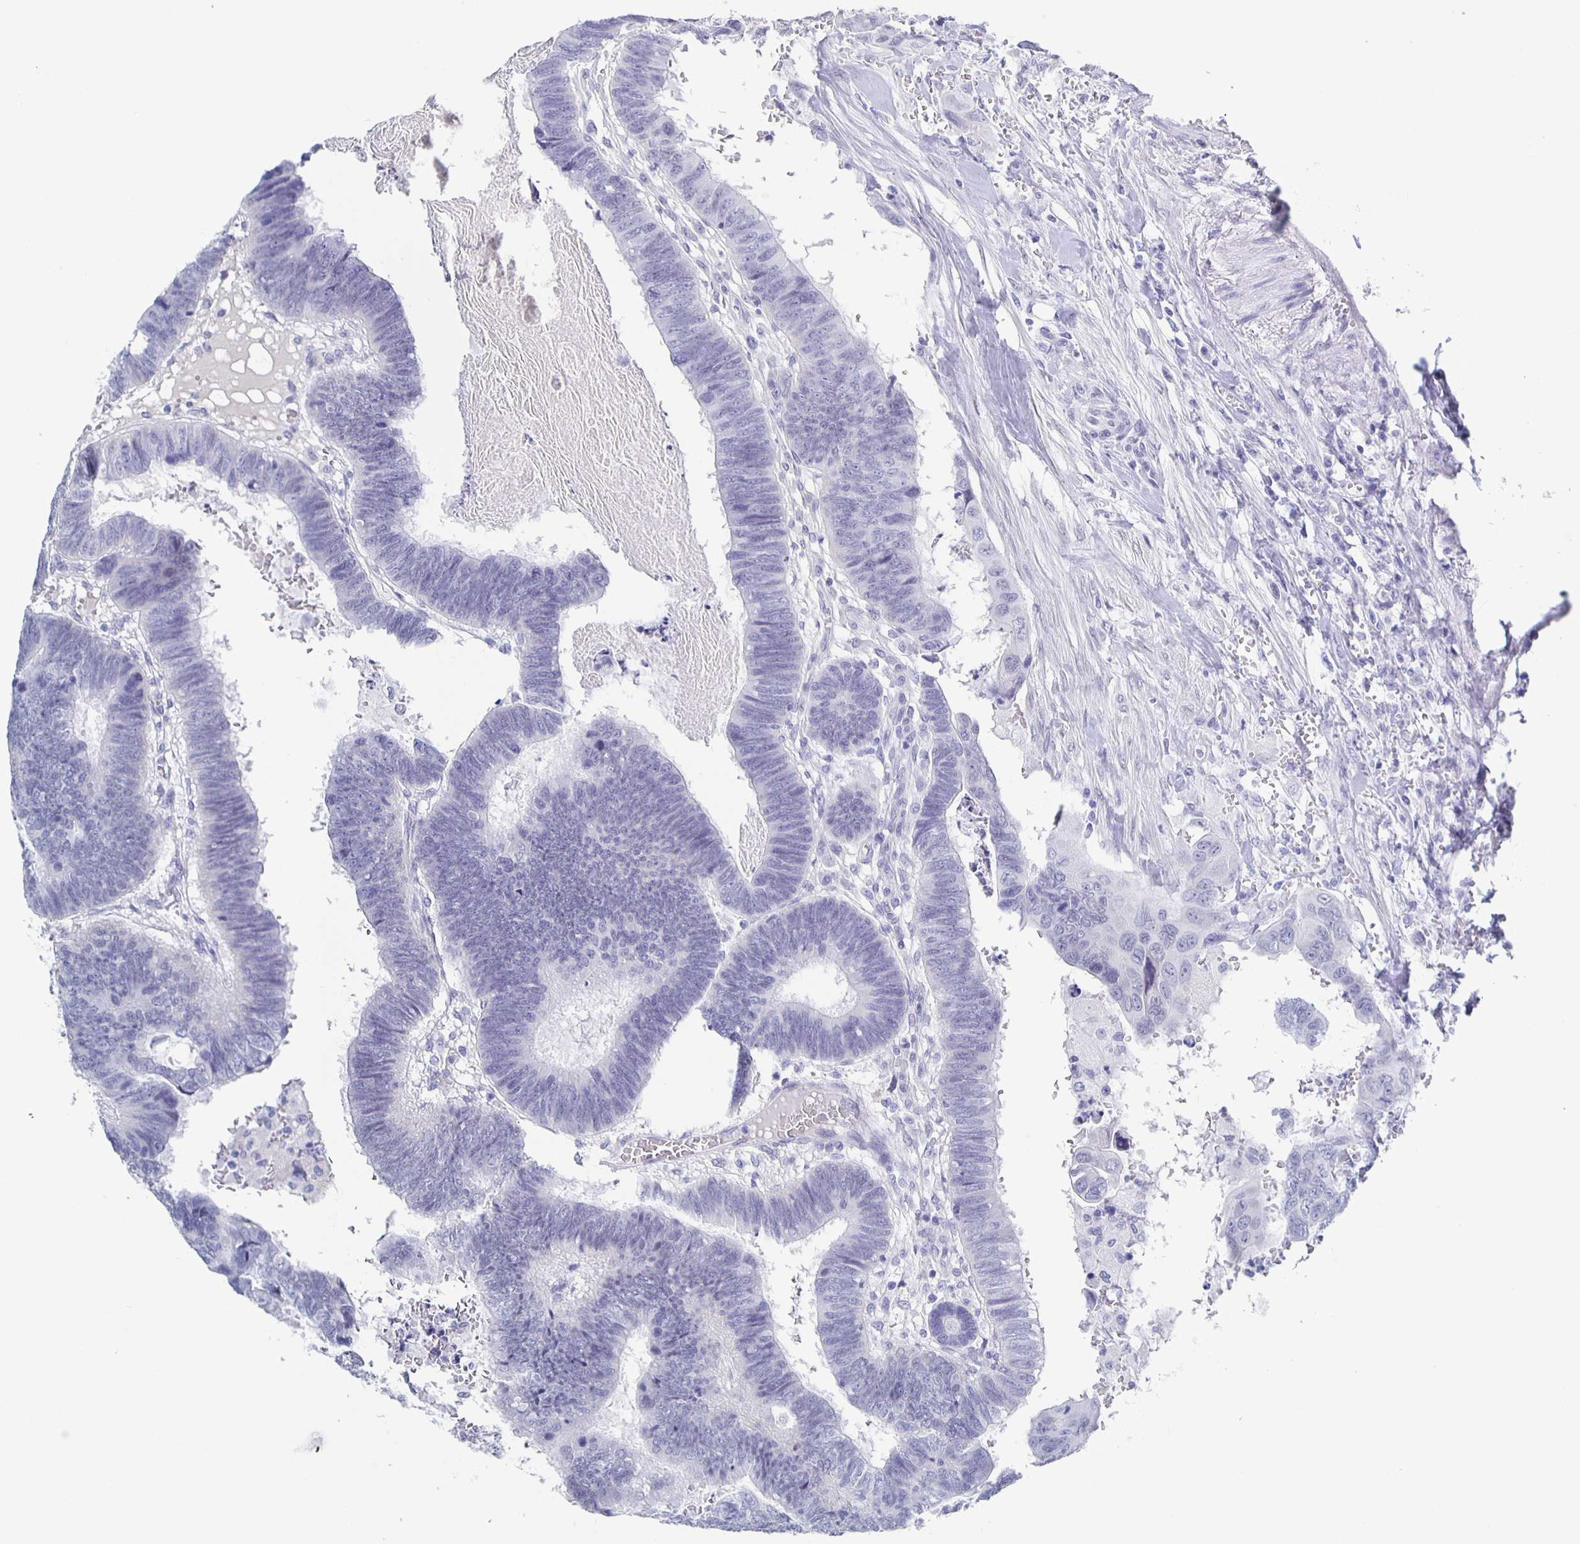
{"staining": {"intensity": "negative", "quantity": "none", "location": "none"}, "tissue": "colorectal cancer", "cell_type": "Tumor cells", "image_type": "cancer", "snomed": [{"axis": "morphology", "description": "Adenocarcinoma, NOS"}, {"axis": "topography", "description": "Colon"}], "caption": "Adenocarcinoma (colorectal) was stained to show a protein in brown. There is no significant positivity in tumor cells. (DAB immunohistochemistry with hematoxylin counter stain).", "gene": "CCDC17", "patient": {"sex": "male", "age": 62}}